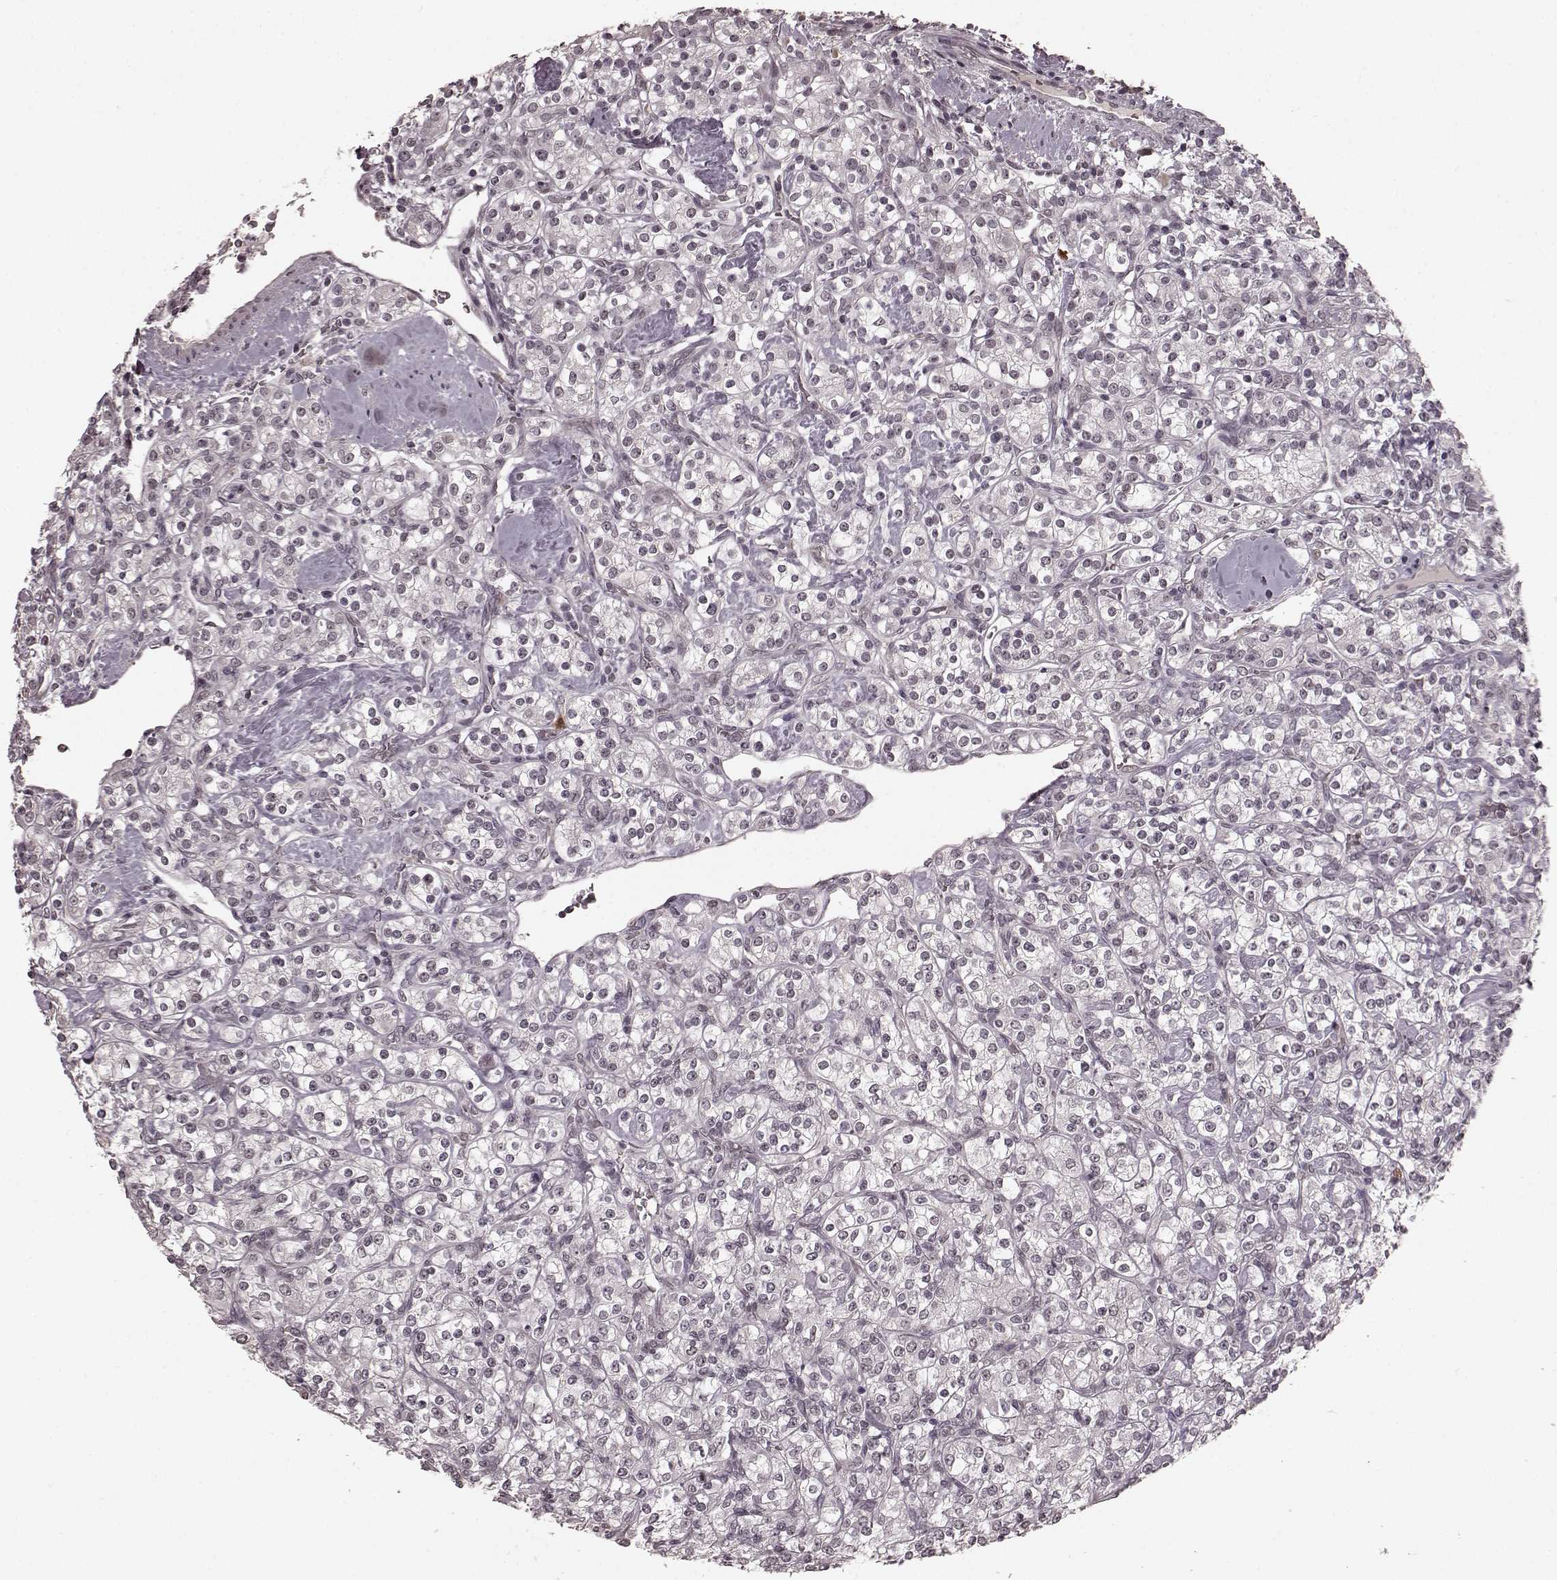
{"staining": {"intensity": "negative", "quantity": "none", "location": "none"}, "tissue": "renal cancer", "cell_type": "Tumor cells", "image_type": "cancer", "snomed": [{"axis": "morphology", "description": "Adenocarcinoma, NOS"}, {"axis": "topography", "description": "Kidney"}], "caption": "Human renal cancer stained for a protein using IHC shows no positivity in tumor cells.", "gene": "PLCB4", "patient": {"sex": "male", "age": 77}}